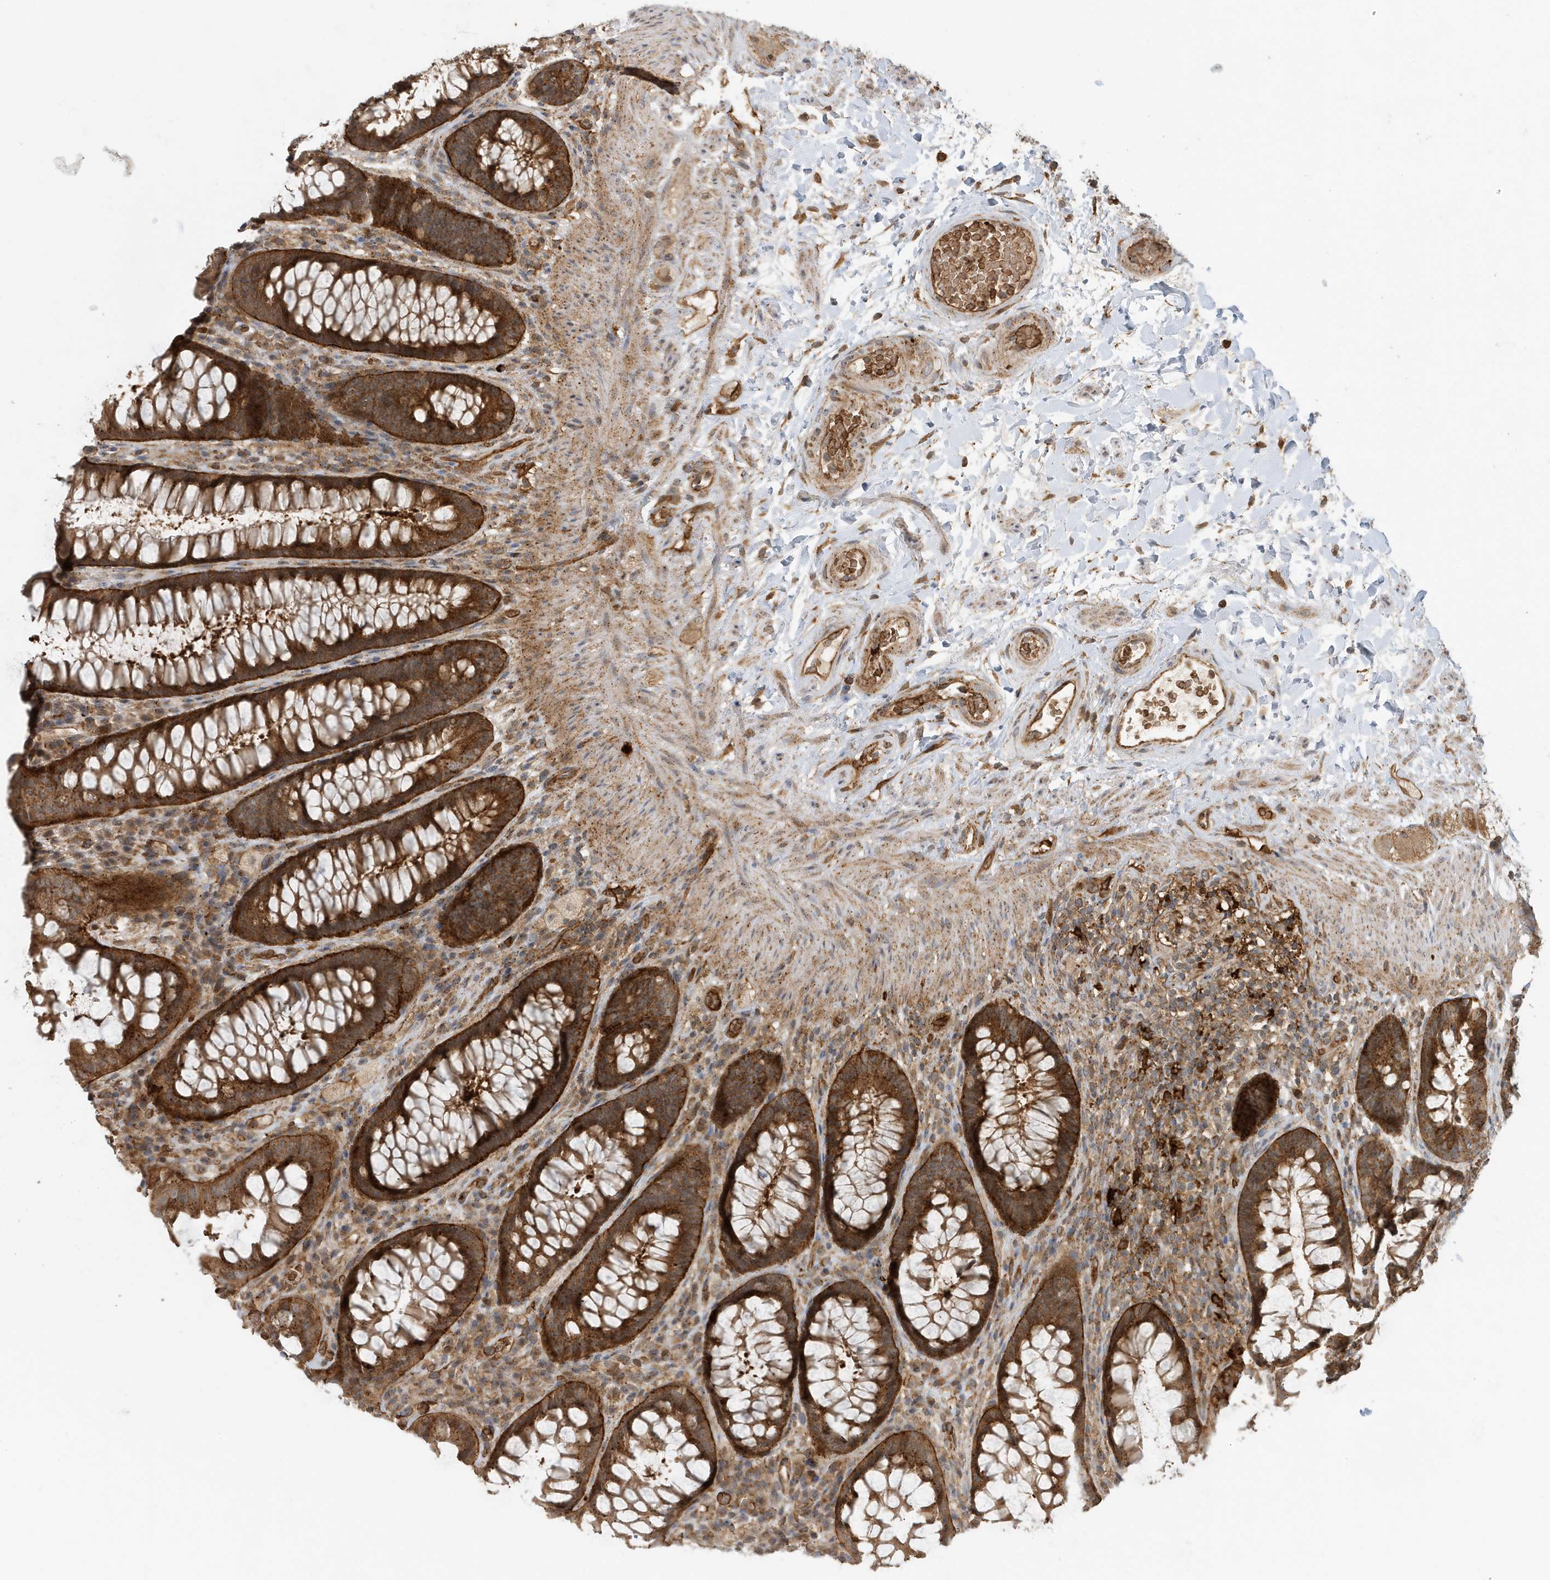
{"staining": {"intensity": "strong", "quantity": ">75%", "location": "cytoplasmic/membranous"}, "tissue": "rectum", "cell_type": "Glandular cells", "image_type": "normal", "snomed": [{"axis": "morphology", "description": "Normal tissue, NOS"}, {"axis": "topography", "description": "Rectum"}], "caption": "An IHC photomicrograph of normal tissue is shown. Protein staining in brown labels strong cytoplasmic/membranous positivity in rectum within glandular cells.", "gene": "FYCO1", "patient": {"sex": "female", "age": 46}}